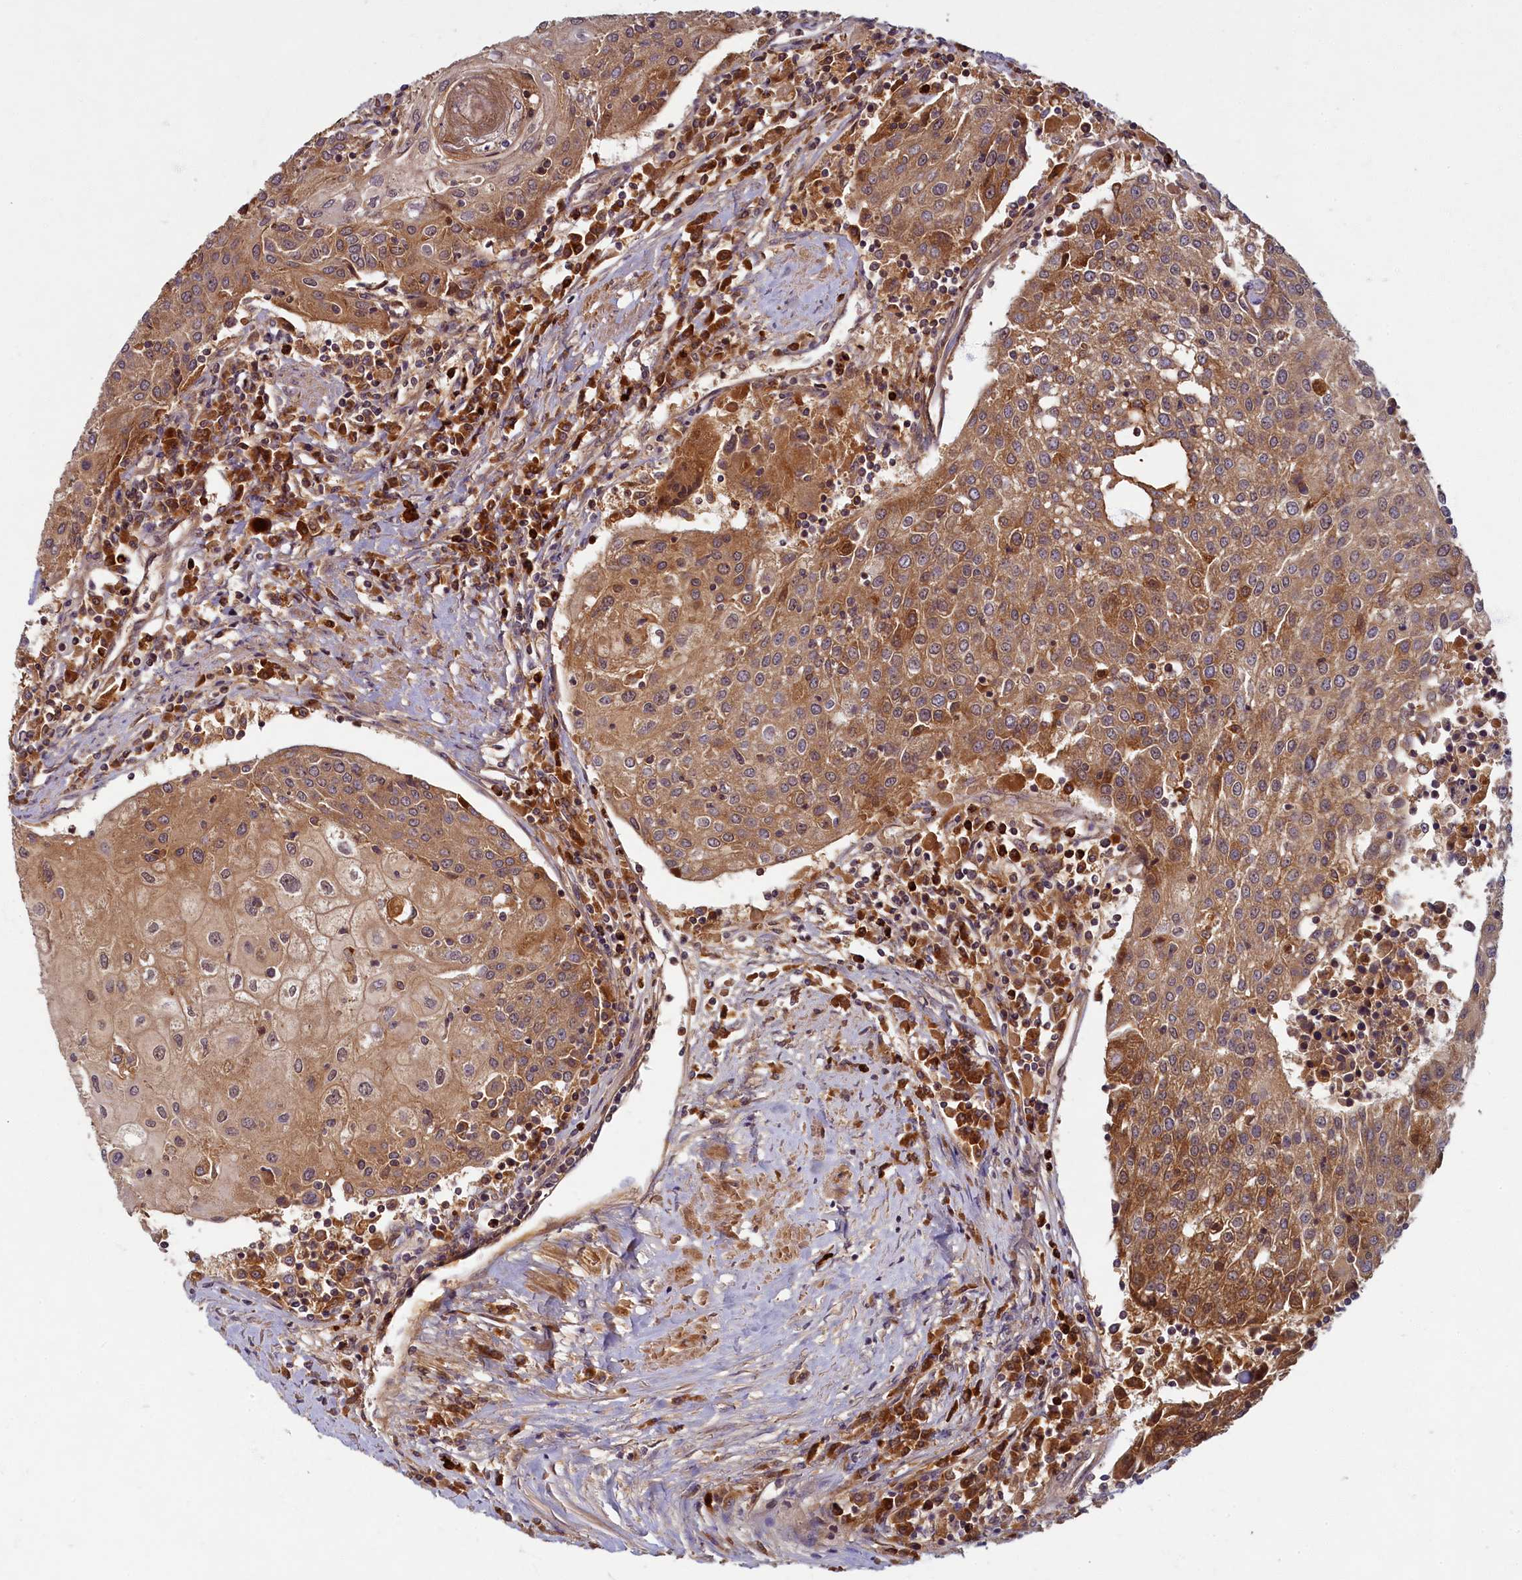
{"staining": {"intensity": "moderate", "quantity": ">75%", "location": "cytoplasmic/membranous"}, "tissue": "urothelial cancer", "cell_type": "Tumor cells", "image_type": "cancer", "snomed": [{"axis": "morphology", "description": "Urothelial carcinoma, High grade"}, {"axis": "topography", "description": "Urinary bladder"}], "caption": "This image displays immunohistochemistry staining of urothelial cancer, with medium moderate cytoplasmic/membranous staining in about >75% of tumor cells.", "gene": "BICD1", "patient": {"sex": "female", "age": 85}}